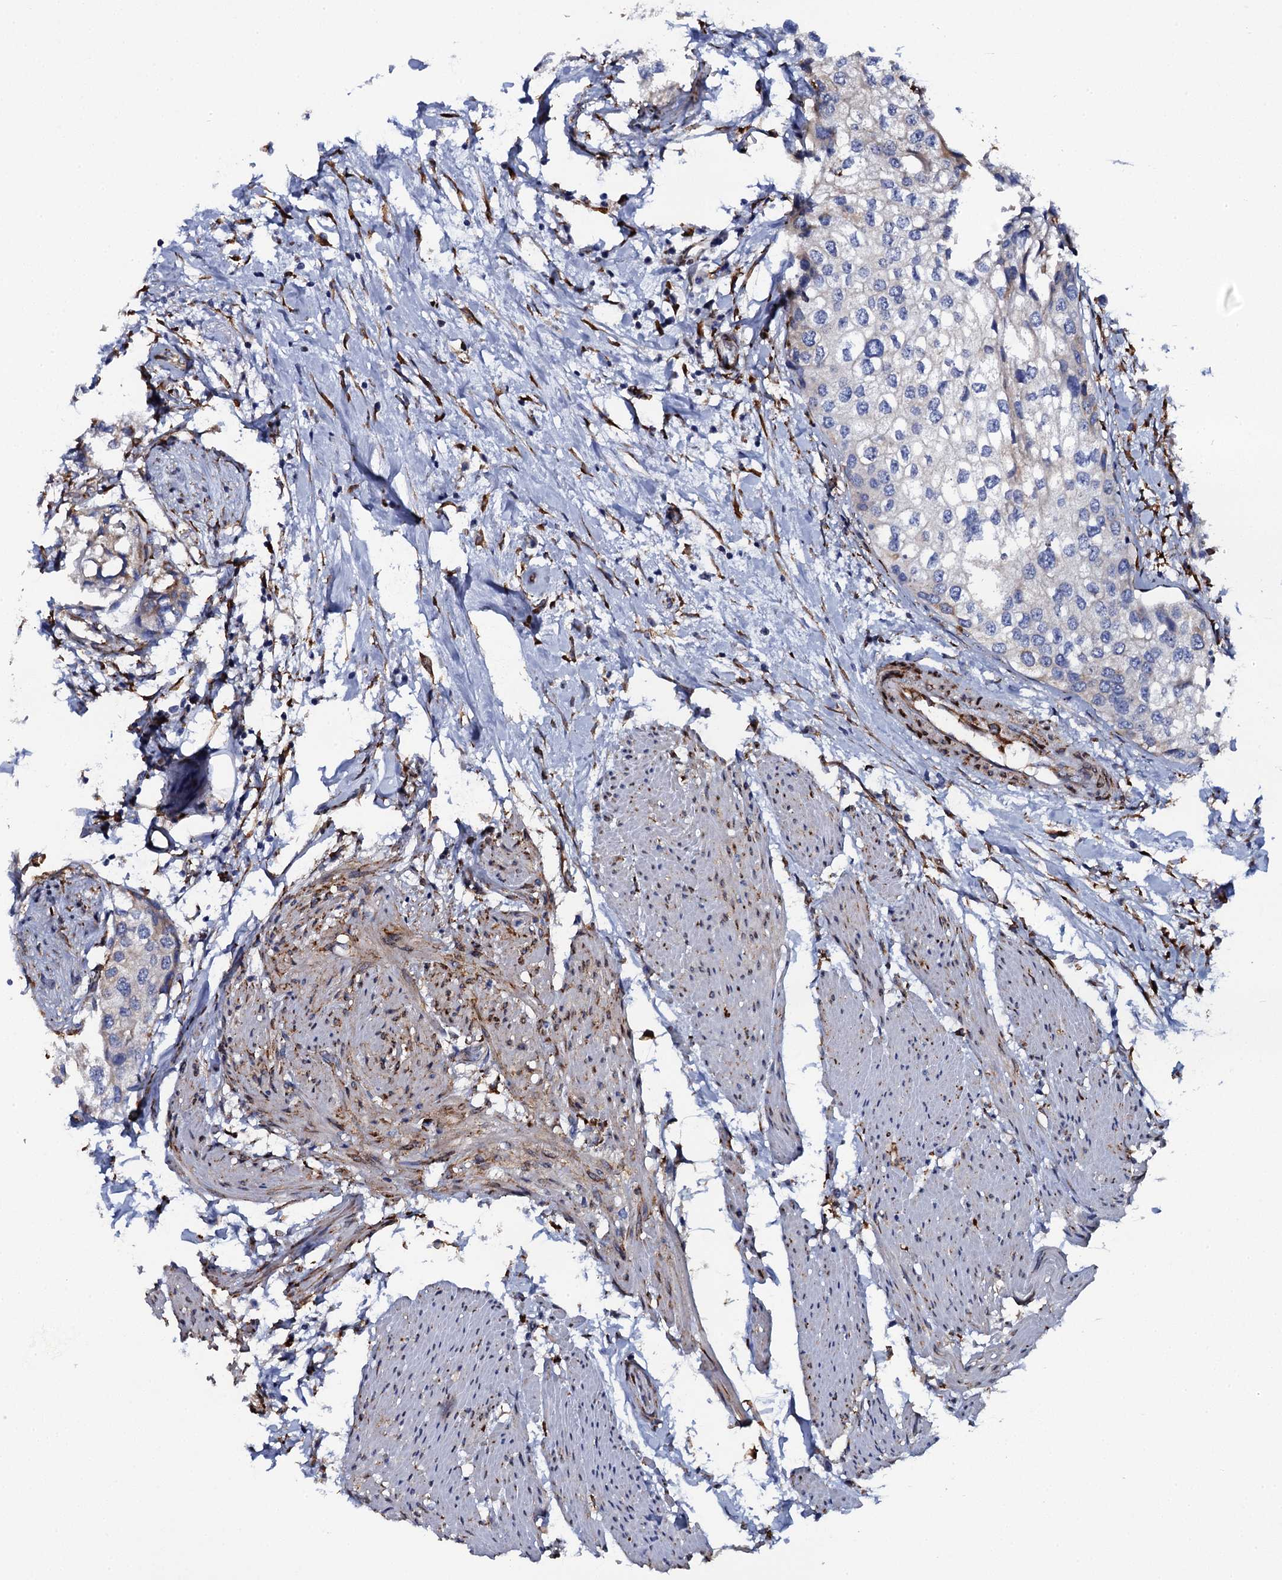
{"staining": {"intensity": "negative", "quantity": "none", "location": "none"}, "tissue": "urothelial cancer", "cell_type": "Tumor cells", "image_type": "cancer", "snomed": [{"axis": "morphology", "description": "Urothelial carcinoma, High grade"}, {"axis": "topography", "description": "Urinary bladder"}], "caption": "The immunohistochemistry histopathology image has no significant expression in tumor cells of high-grade urothelial carcinoma tissue.", "gene": "POGLUT3", "patient": {"sex": "male", "age": 64}}